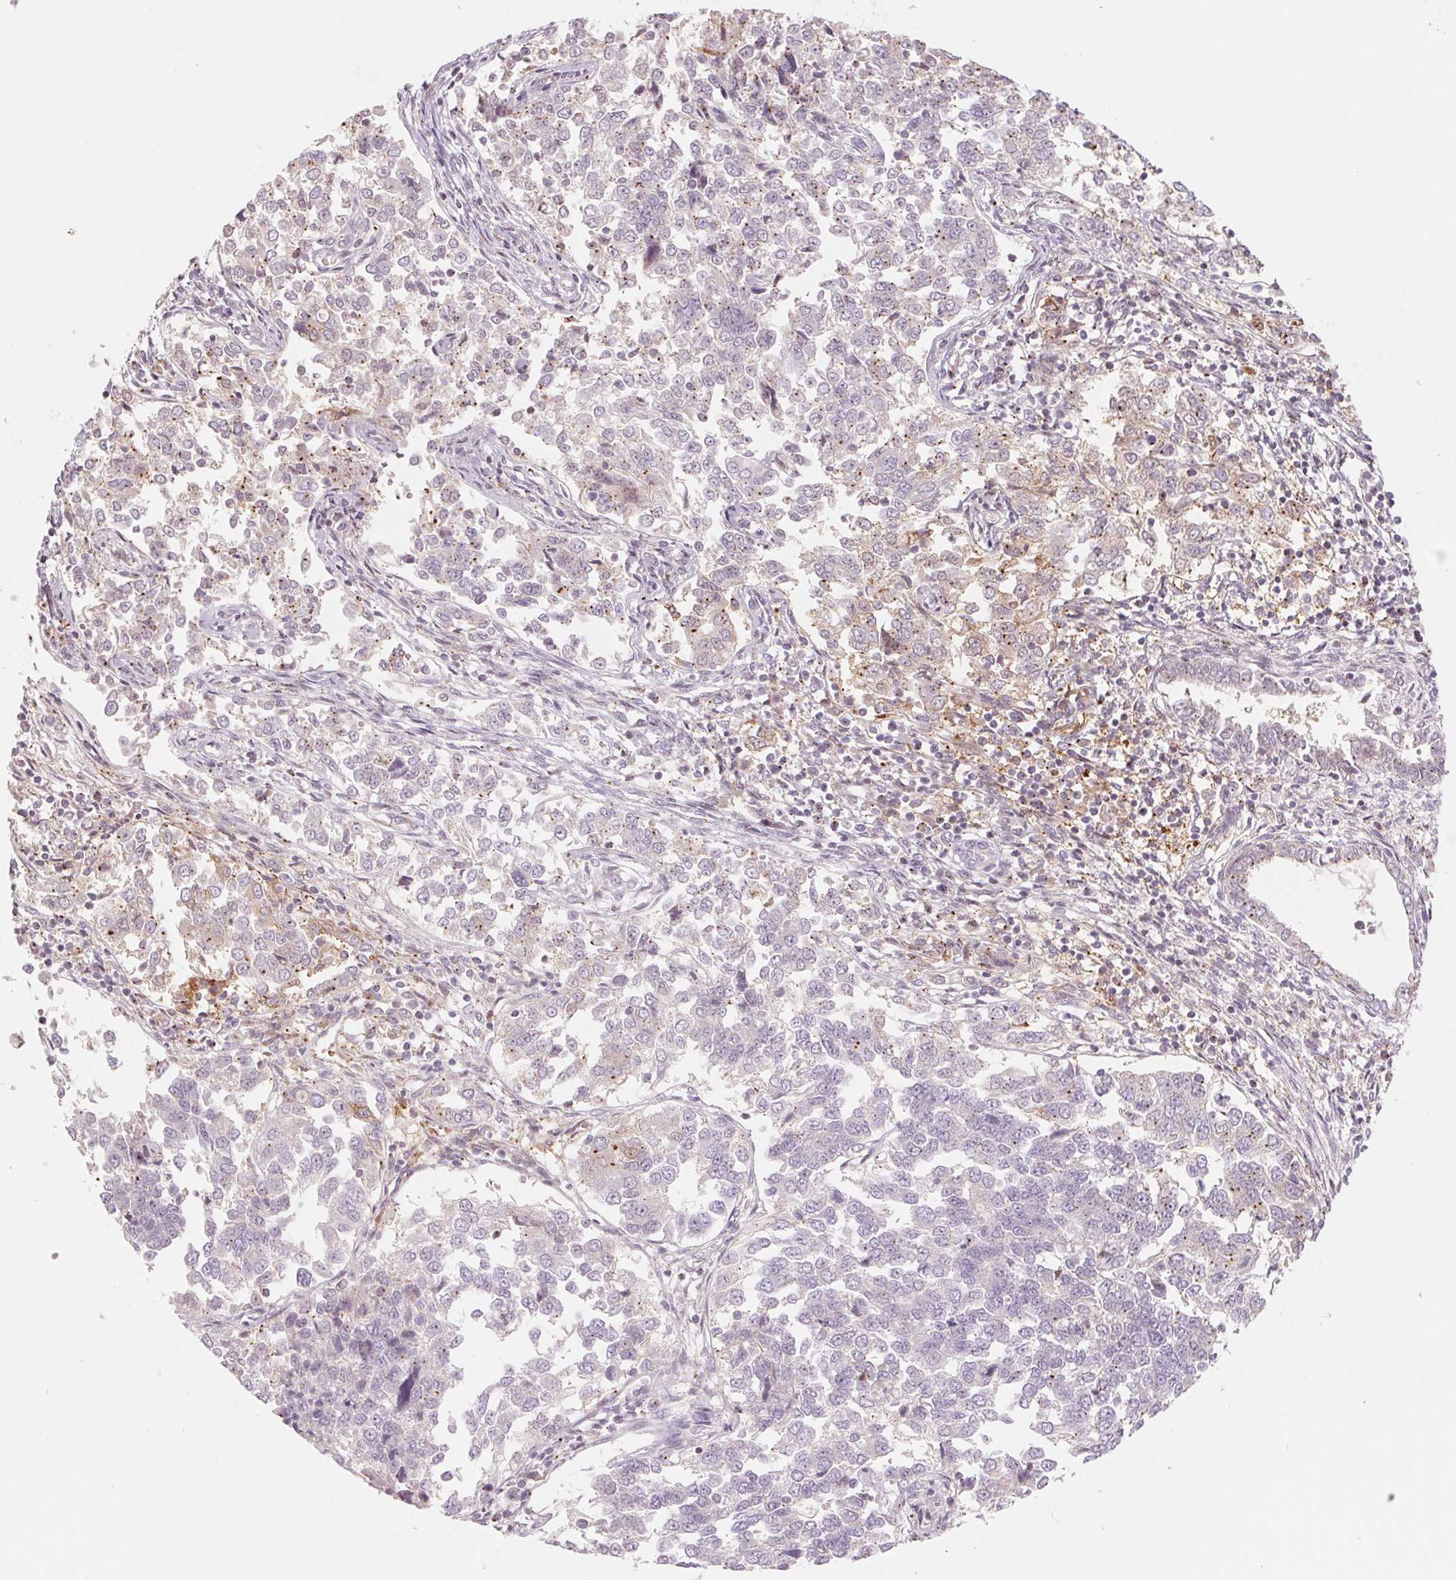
{"staining": {"intensity": "weak", "quantity": "<25%", "location": "cytoplasmic/membranous"}, "tissue": "endometrial cancer", "cell_type": "Tumor cells", "image_type": "cancer", "snomed": [{"axis": "morphology", "description": "Adenocarcinoma, NOS"}, {"axis": "topography", "description": "Endometrium"}], "caption": "DAB (3,3'-diaminobenzidine) immunohistochemical staining of endometrial cancer (adenocarcinoma) exhibits no significant positivity in tumor cells. The staining is performed using DAB (3,3'-diaminobenzidine) brown chromogen with nuclei counter-stained in using hematoxylin.", "gene": "SLC17A4", "patient": {"sex": "female", "age": 43}}